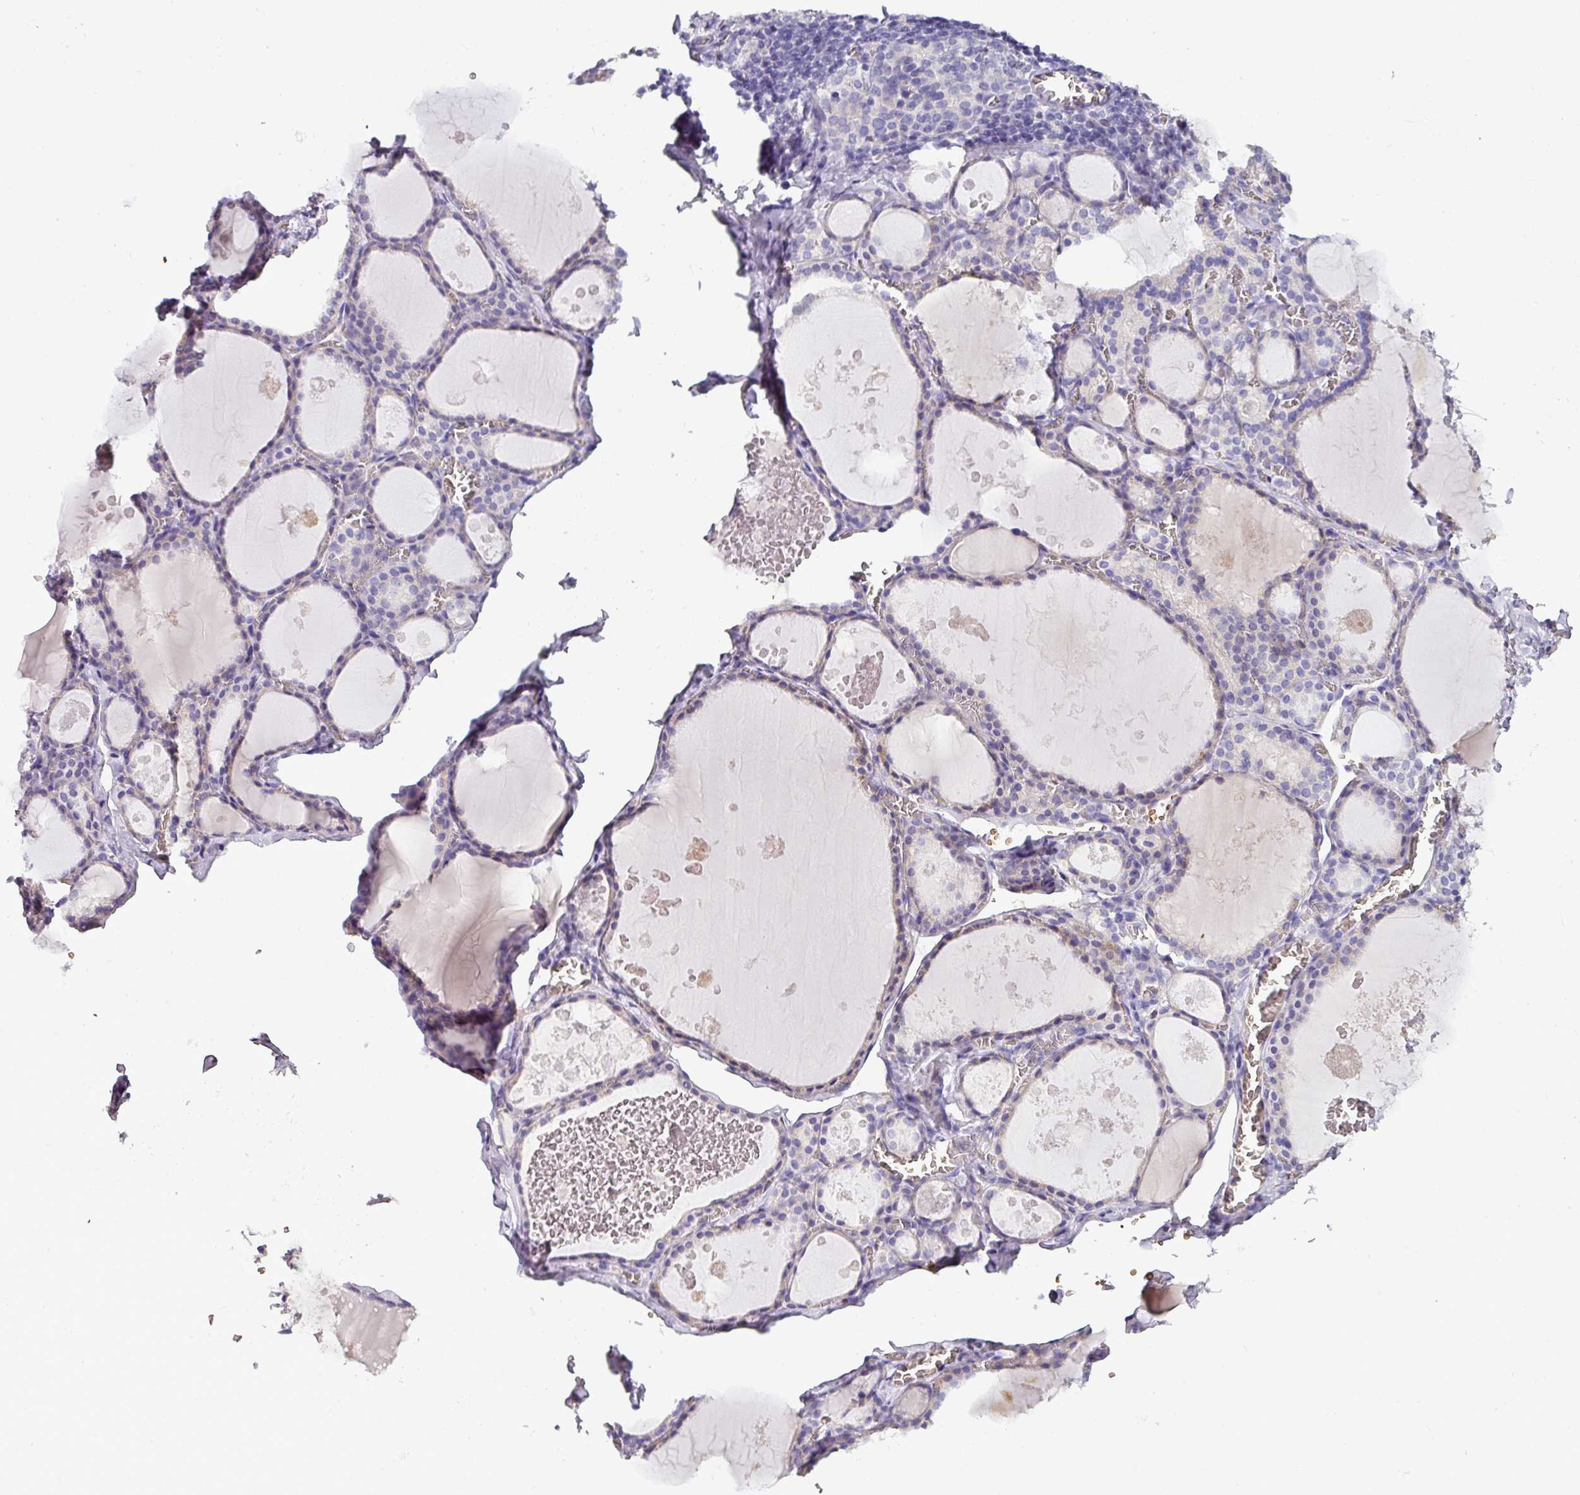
{"staining": {"intensity": "negative", "quantity": "none", "location": "none"}, "tissue": "thyroid gland", "cell_type": "Glandular cells", "image_type": "normal", "snomed": [{"axis": "morphology", "description": "Normal tissue, NOS"}, {"axis": "topography", "description": "Thyroid gland"}], "caption": "This photomicrograph is of normal thyroid gland stained with IHC to label a protein in brown with the nuclei are counter-stained blue. There is no expression in glandular cells.", "gene": "NAPSA", "patient": {"sex": "male", "age": 56}}